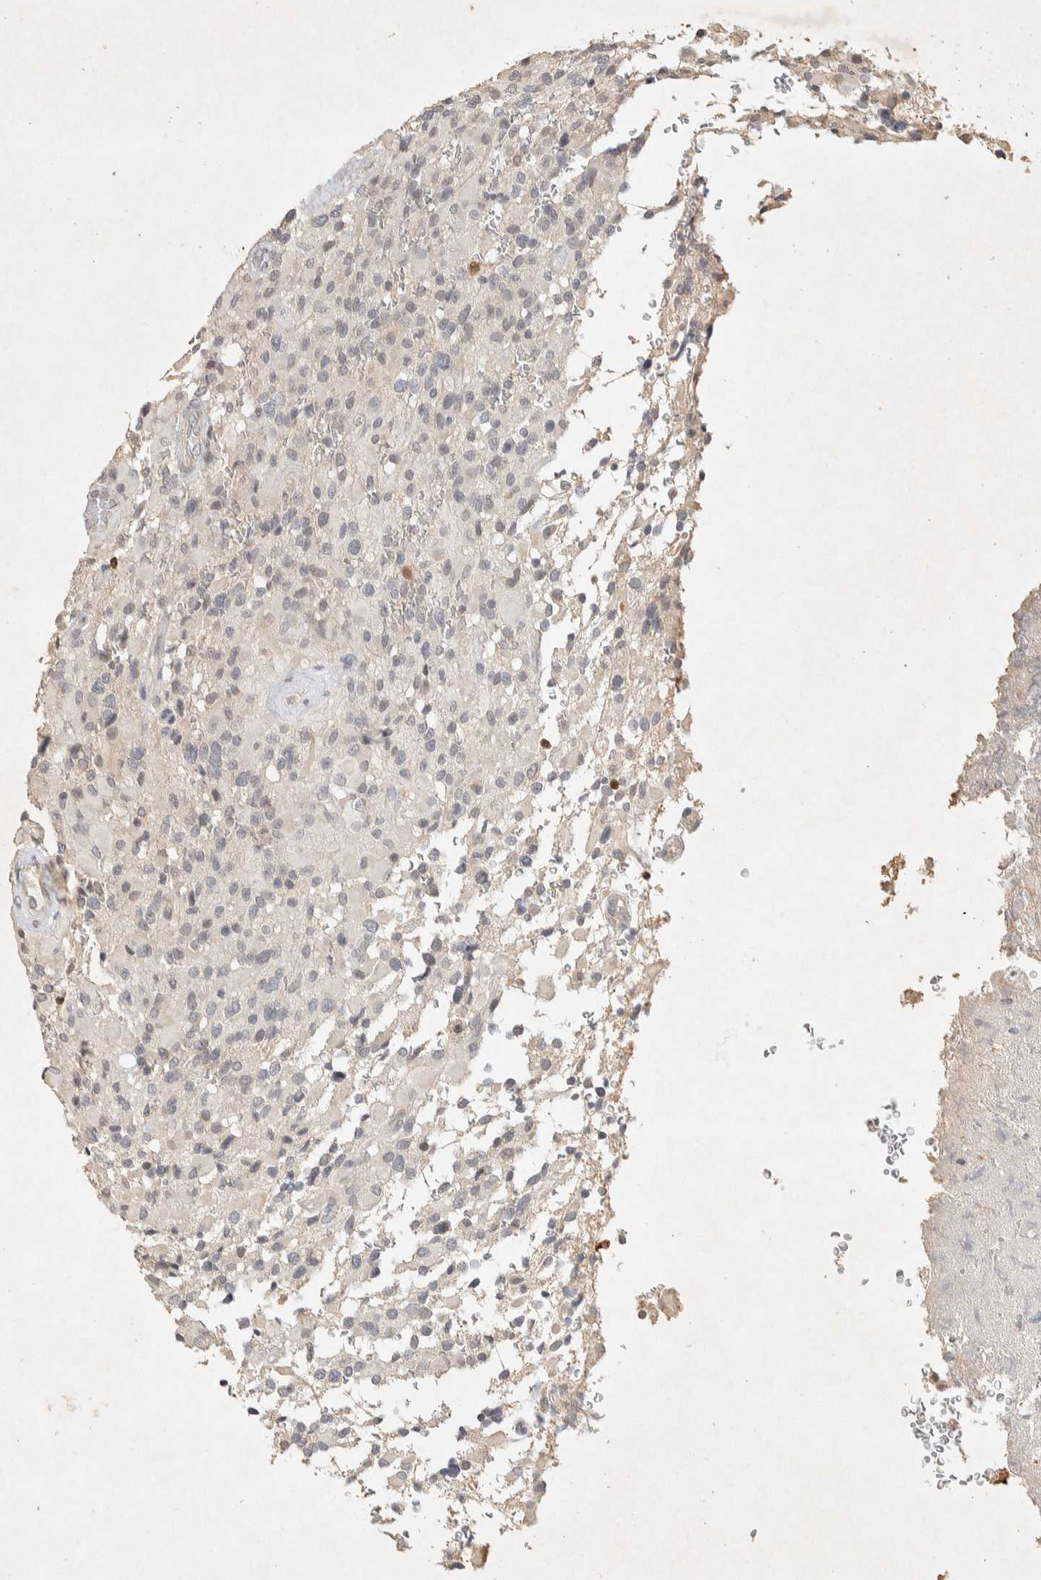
{"staining": {"intensity": "negative", "quantity": "none", "location": "none"}, "tissue": "glioma", "cell_type": "Tumor cells", "image_type": "cancer", "snomed": [{"axis": "morphology", "description": "Glioma, malignant, High grade"}, {"axis": "topography", "description": "Brain"}], "caption": "Image shows no significant protein staining in tumor cells of glioma.", "gene": "RAC2", "patient": {"sex": "male", "age": 71}}